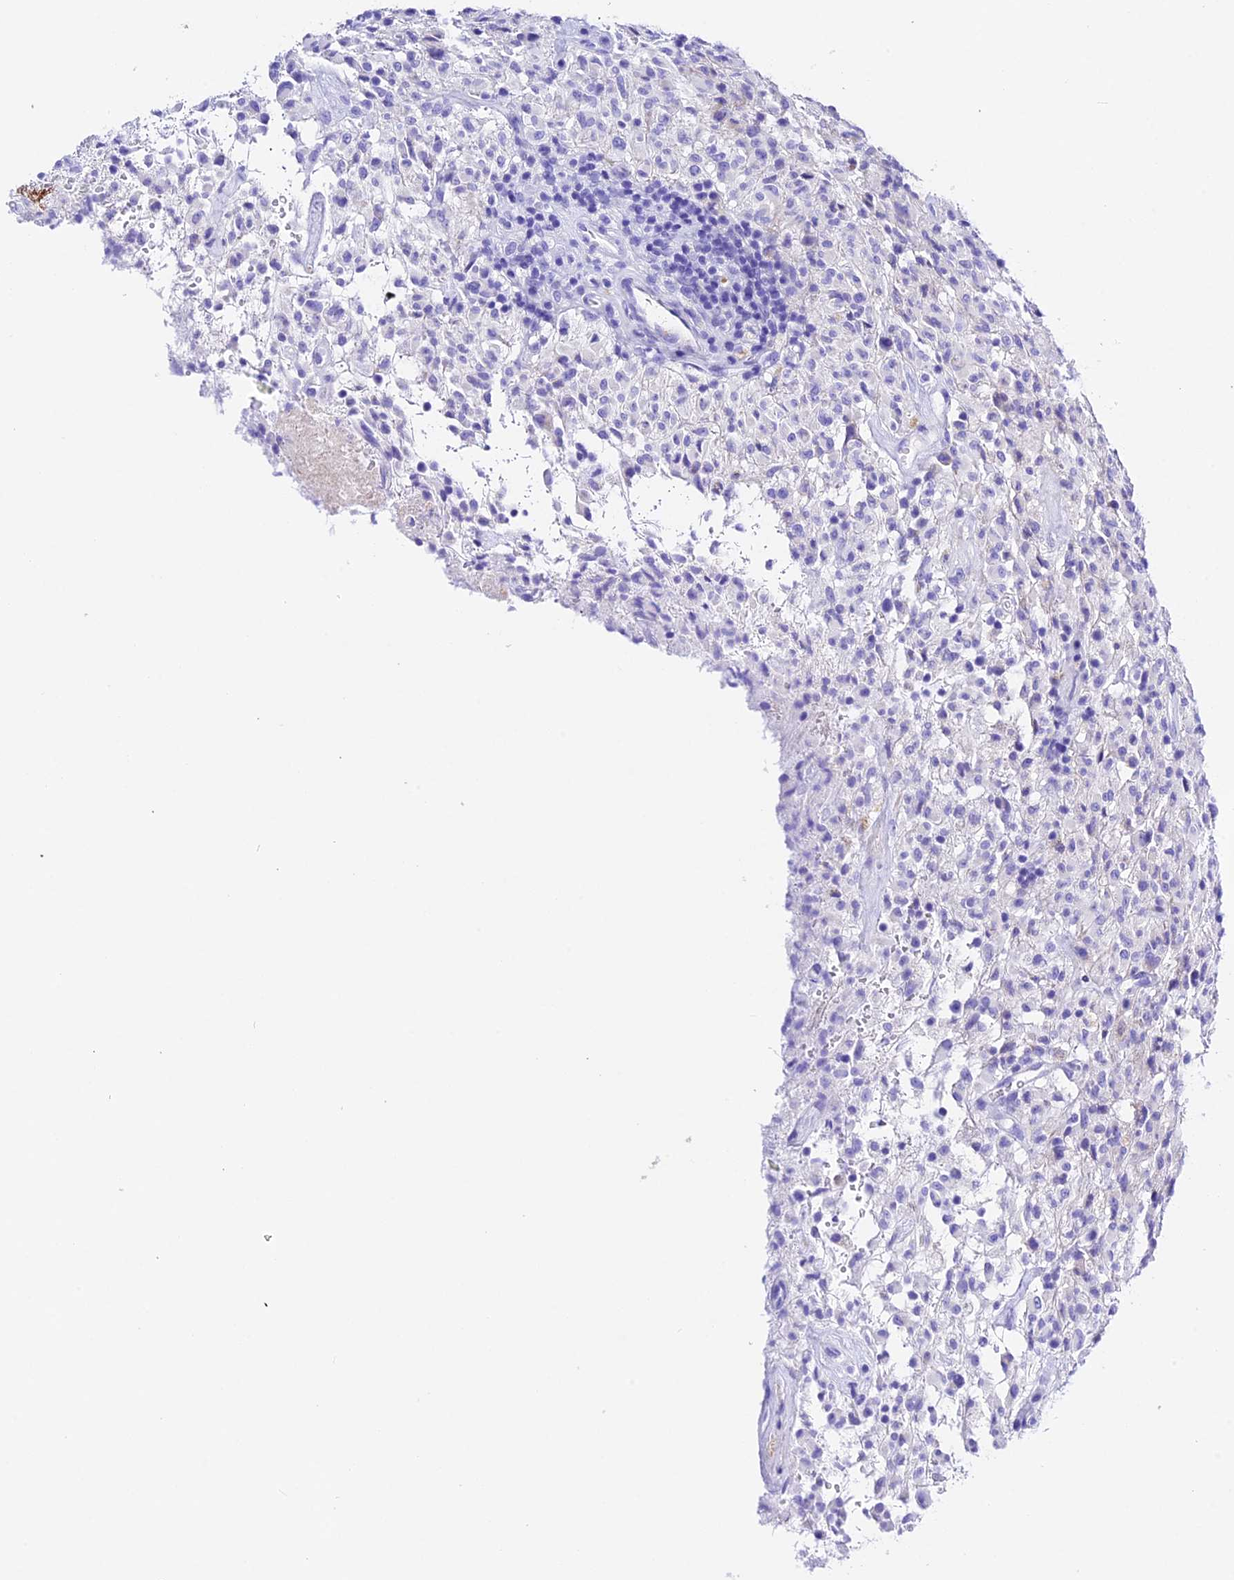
{"staining": {"intensity": "negative", "quantity": "none", "location": "none"}, "tissue": "glioma", "cell_type": "Tumor cells", "image_type": "cancer", "snomed": [{"axis": "morphology", "description": "Glioma, malignant, High grade"}, {"axis": "topography", "description": "Brain"}], "caption": "This is an immunohistochemistry (IHC) micrograph of human glioma. There is no expression in tumor cells.", "gene": "PSG11", "patient": {"sex": "female", "age": 57}}